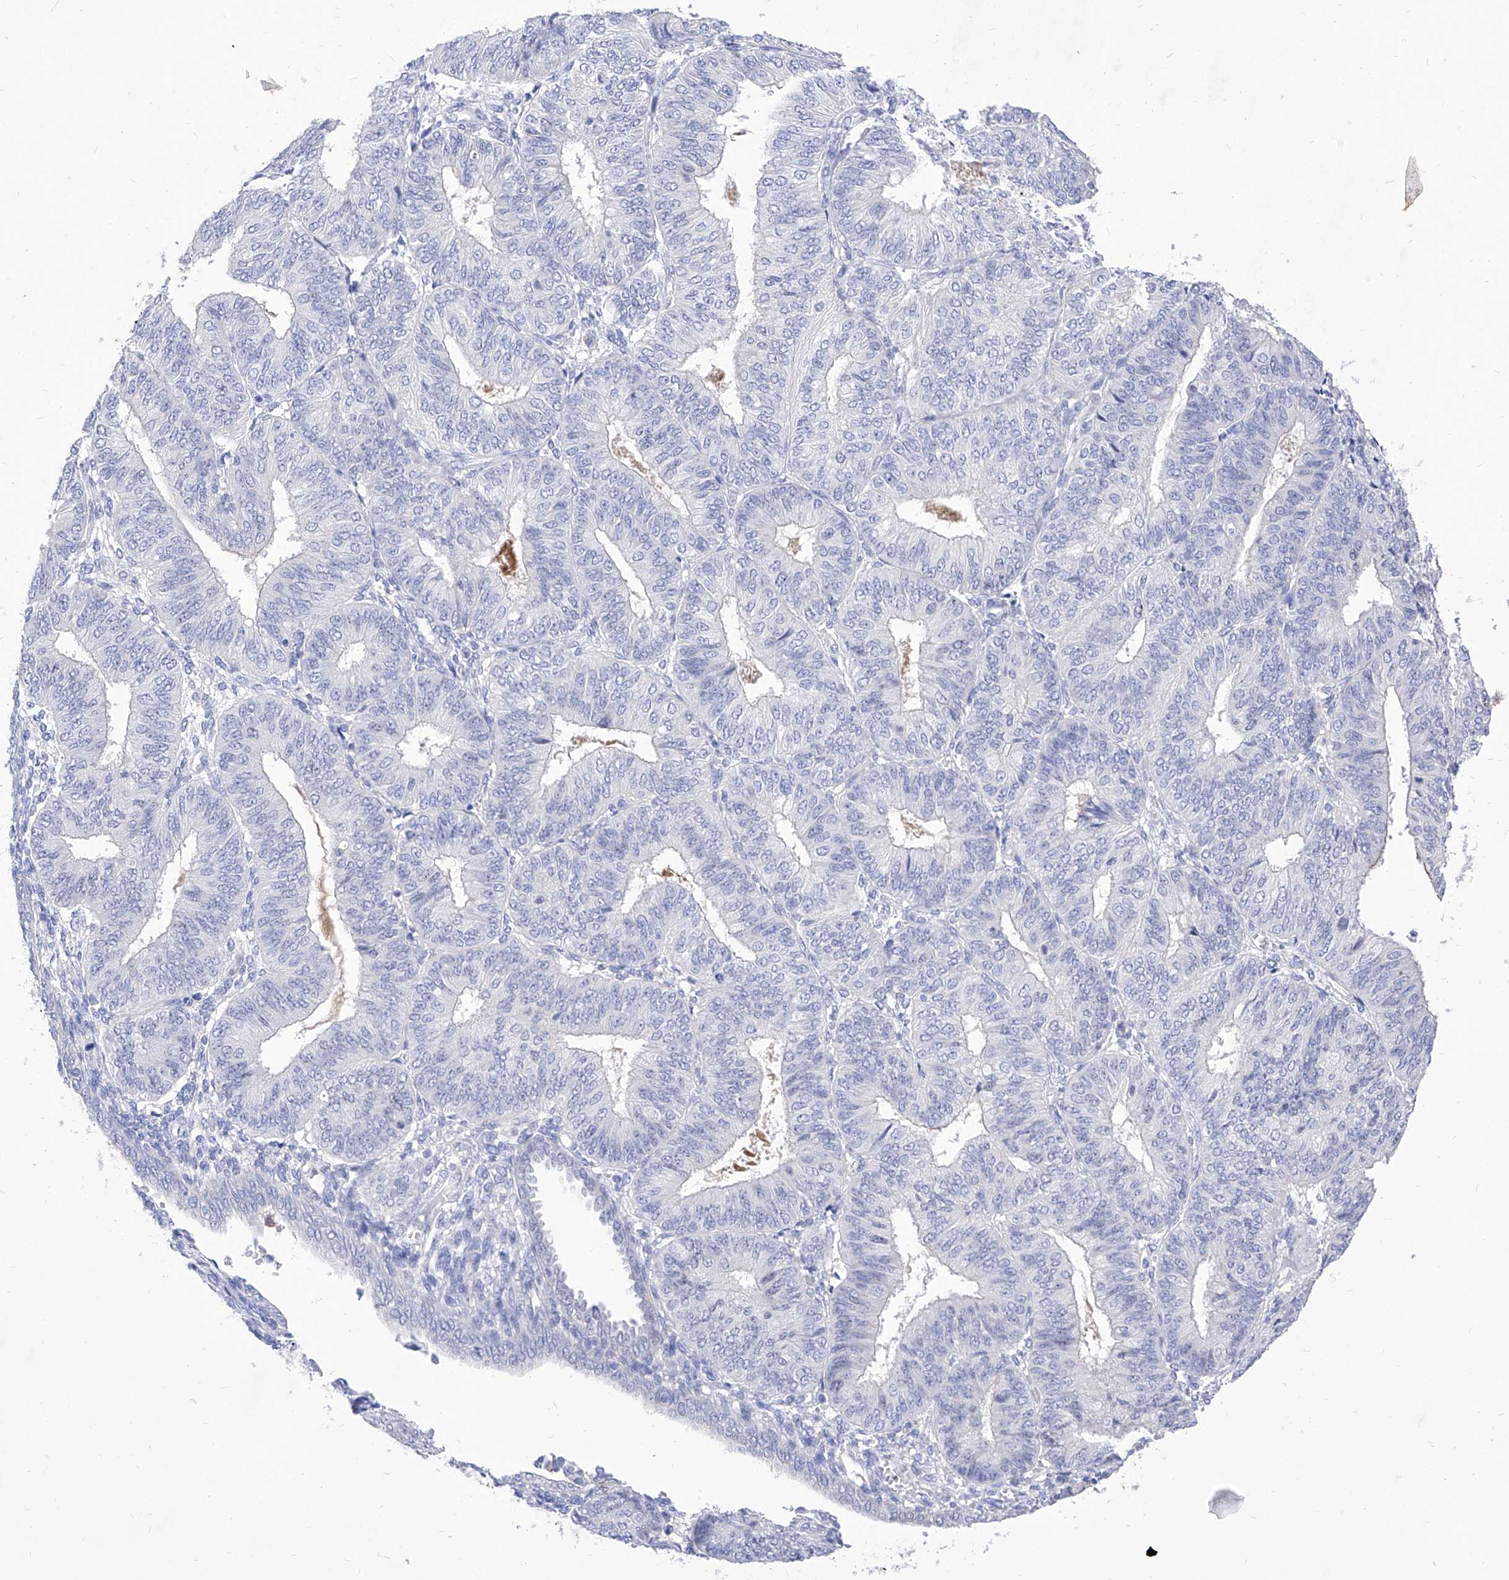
{"staining": {"intensity": "negative", "quantity": "none", "location": "none"}, "tissue": "endometrial cancer", "cell_type": "Tumor cells", "image_type": "cancer", "snomed": [{"axis": "morphology", "description": "Adenocarcinoma, NOS"}, {"axis": "topography", "description": "Endometrium"}], "caption": "Immunohistochemistry histopathology image of human endometrial cancer stained for a protein (brown), which reveals no positivity in tumor cells.", "gene": "VAX1", "patient": {"sex": "female", "age": 58}}